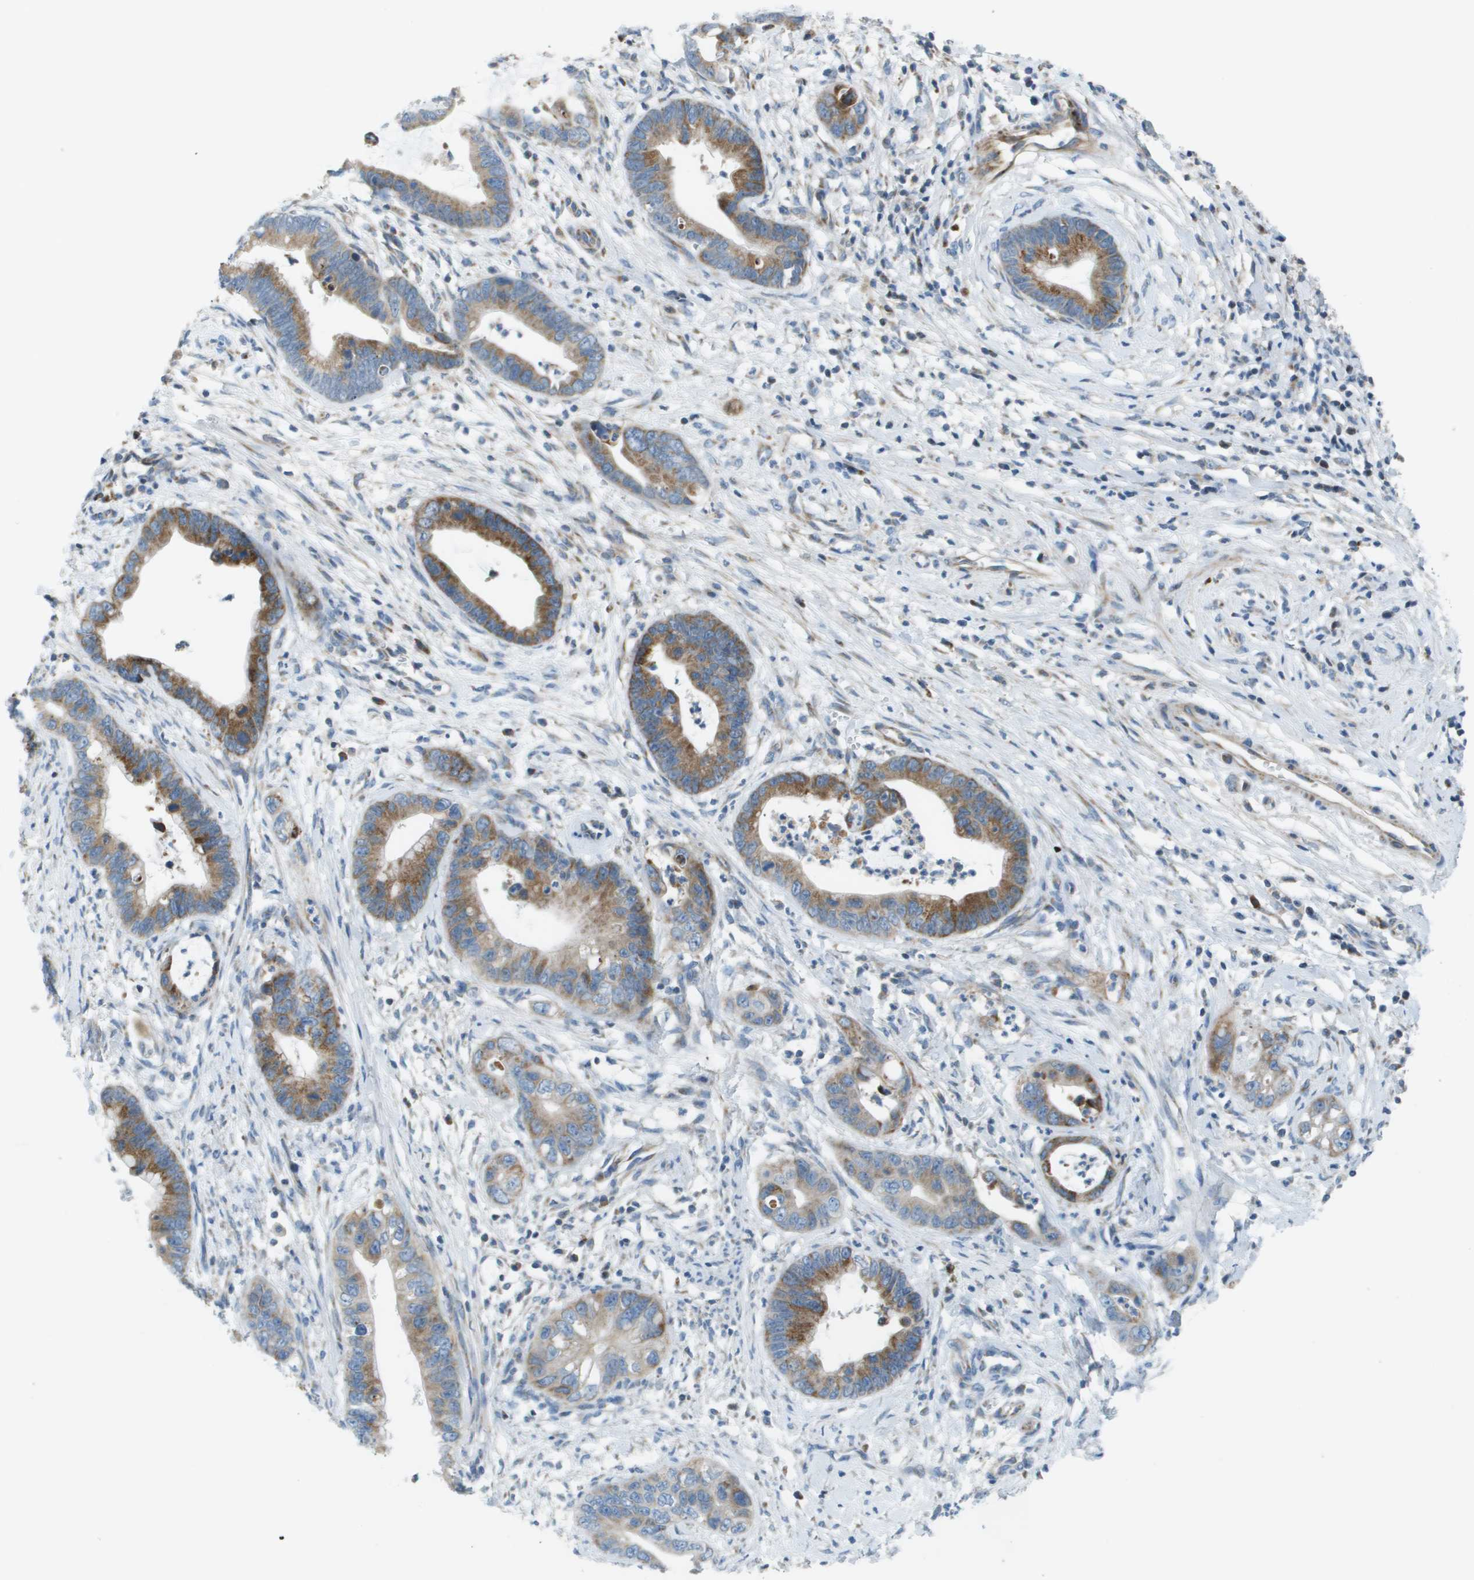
{"staining": {"intensity": "strong", "quantity": ">75%", "location": "cytoplasmic/membranous"}, "tissue": "cervical cancer", "cell_type": "Tumor cells", "image_type": "cancer", "snomed": [{"axis": "morphology", "description": "Adenocarcinoma, NOS"}, {"axis": "topography", "description": "Cervix"}], "caption": "Cervical cancer (adenocarcinoma) was stained to show a protein in brown. There is high levels of strong cytoplasmic/membranous expression in about >75% of tumor cells.", "gene": "GALNT6", "patient": {"sex": "female", "age": 44}}